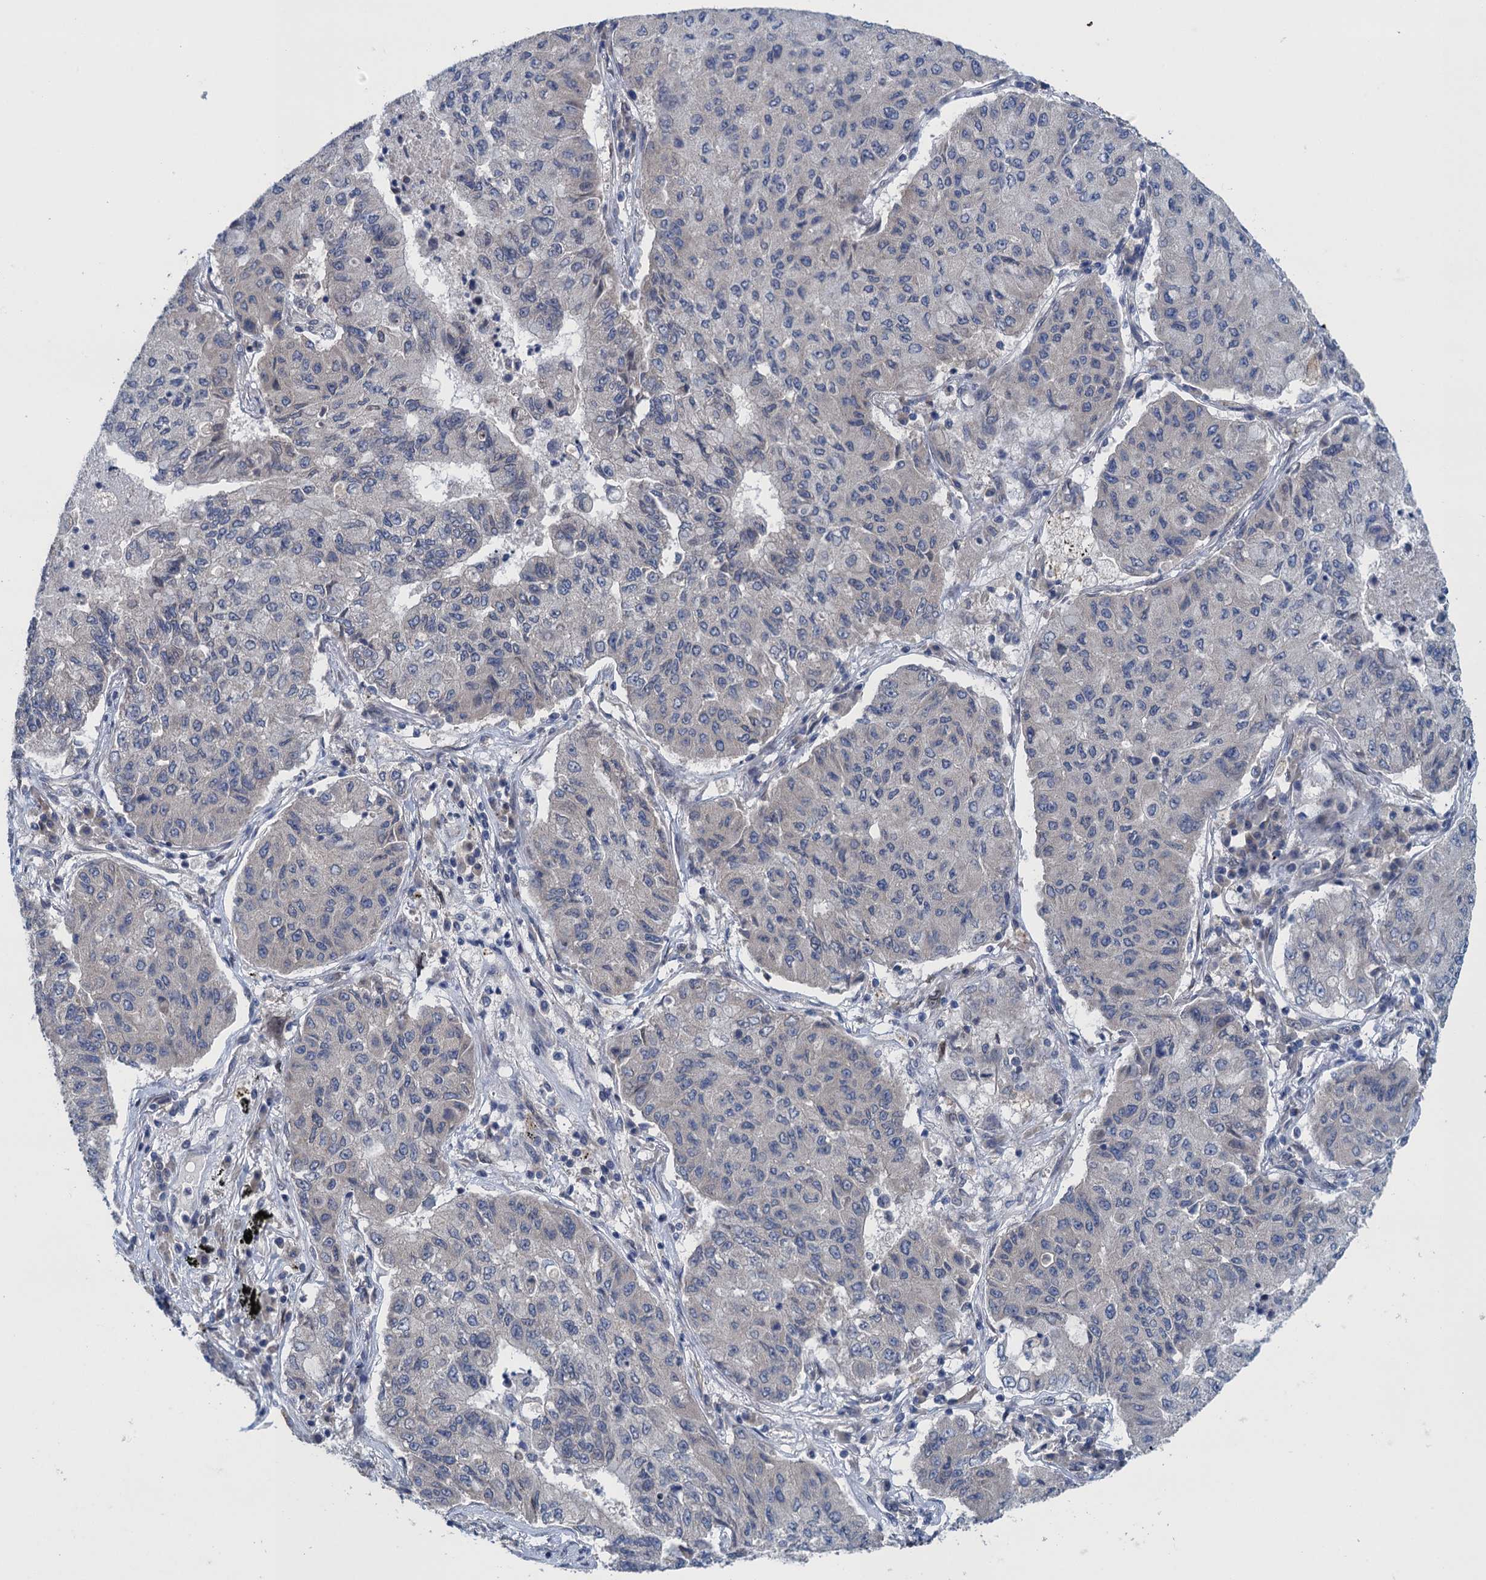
{"staining": {"intensity": "negative", "quantity": "none", "location": "none"}, "tissue": "lung cancer", "cell_type": "Tumor cells", "image_type": "cancer", "snomed": [{"axis": "morphology", "description": "Squamous cell carcinoma, NOS"}, {"axis": "topography", "description": "Lung"}], "caption": "Image shows no protein staining in tumor cells of squamous cell carcinoma (lung) tissue. (DAB (3,3'-diaminobenzidine) immunohistochemistry with hematoxylin counter stain).", "gene": "CTU2", "patient": {"sex": "male", "age": 74}}